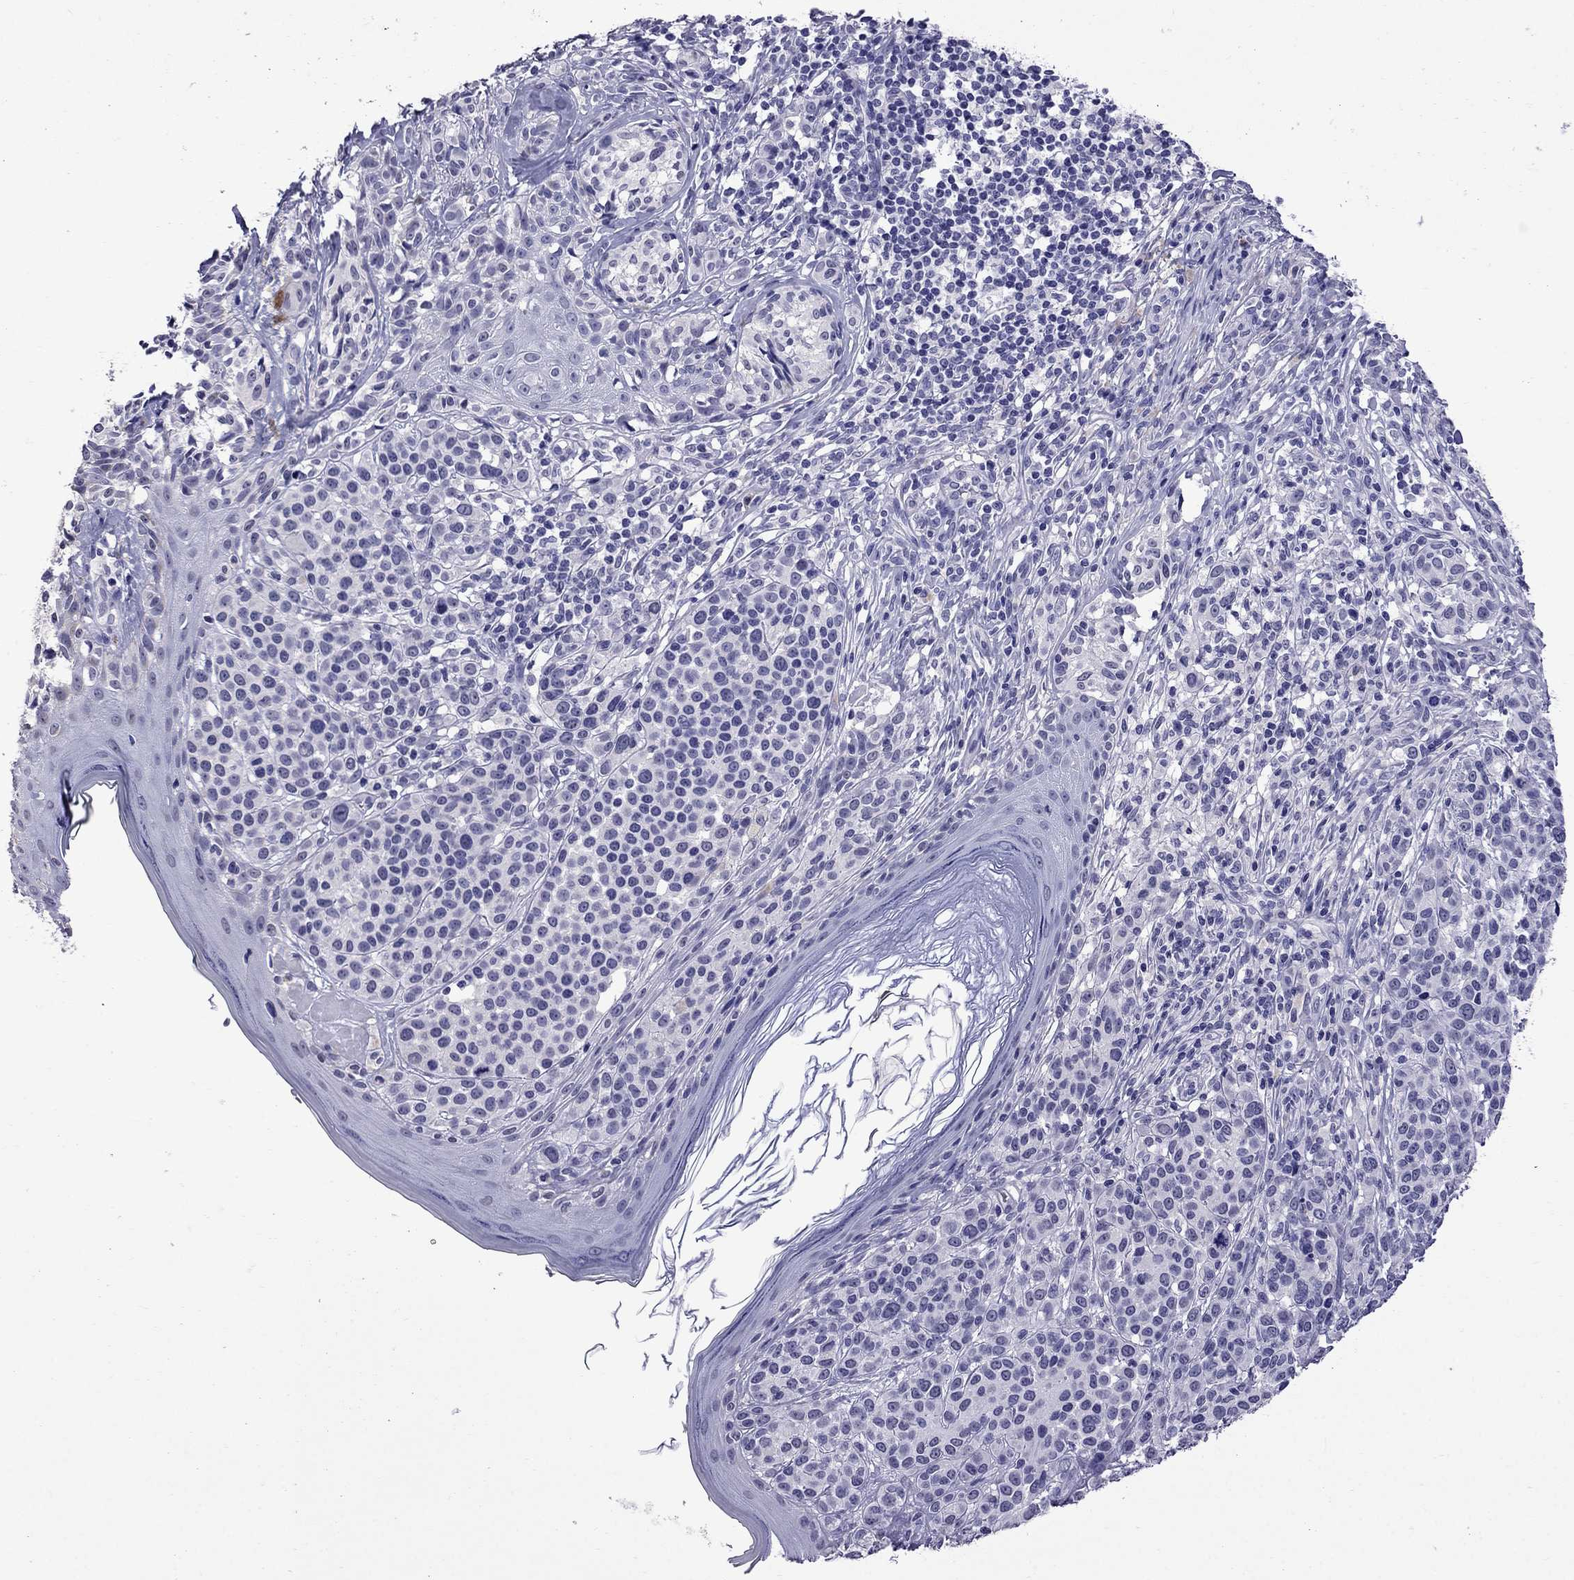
{"staining": {"intensity": "negative", "quantity": "none", "location": "none"}, "tissue": "melanoma", "cell_type": "Tumor cells", "image_type": "cancer", "snomed": [{"axis": "morphology", "description": "Malignant melanoma, NOS"}, {"axis": "topography", "description": "Skin"}], "caption": "Immunohistochemistry of malignant melanoma demonstrates no positivity in tumor cells.", "gene": "OLFM4", "patient": {"sex": "male", "age": 79}}